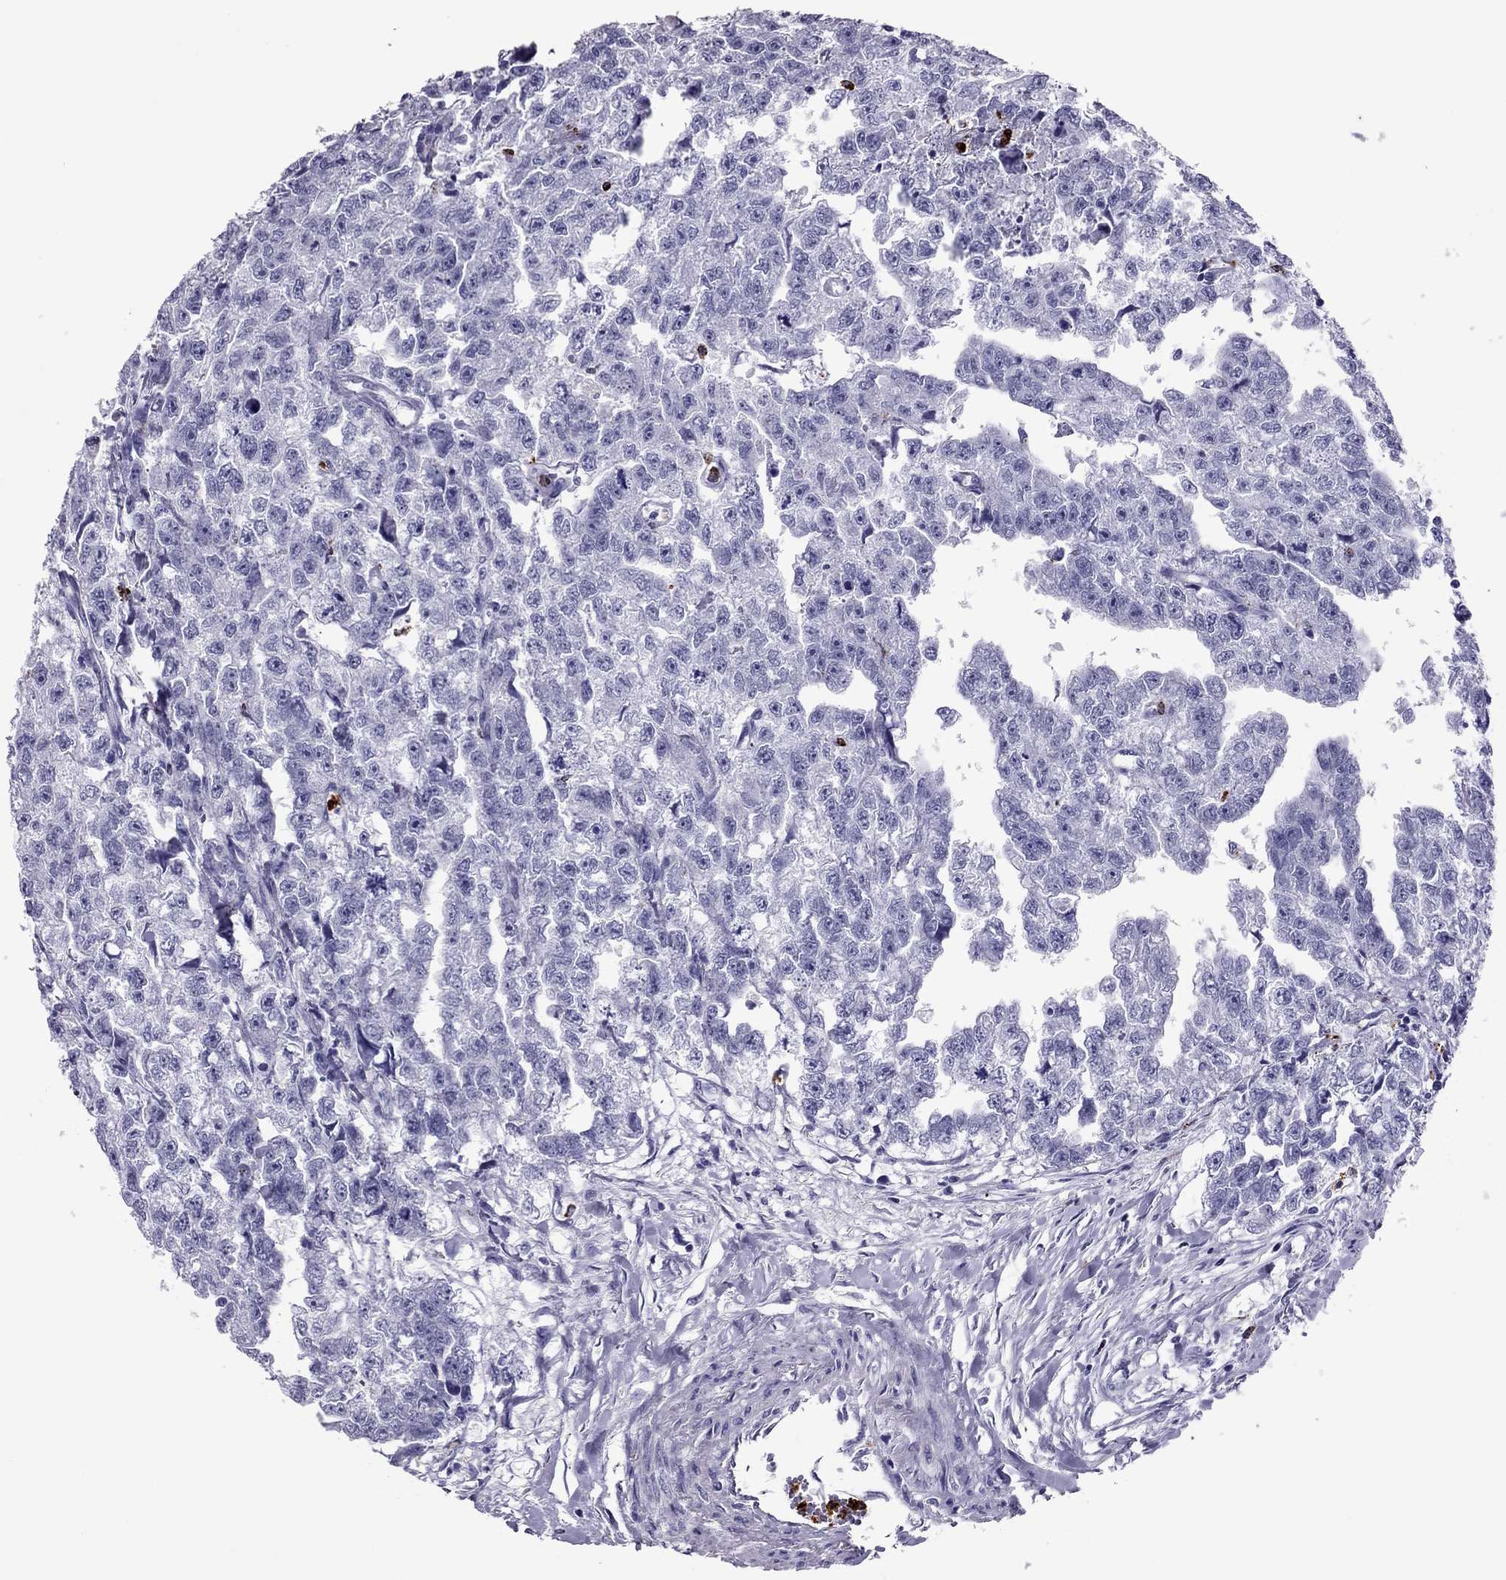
{"staining": {"intensity": "negative", "quantity": "none", "location": "none"}, "tissue": "testis cancer", "cell_type": "Tumor cells", "image_type": "cancer", "snomed": [{"axis": "morphology", "description": "Carcinoma, Embryonal, NOS"}, {"axis": "morphology", "description": "Teratoma, malignant, NOS"}, {"axis": "topography", "description": "Testis"}], "caption": "Testis cancer was stained to show a protein in brown. There is no significant expression in tumor cells.", "gene": "CCL27", "patient": {"sex": "male", "age": 44}}